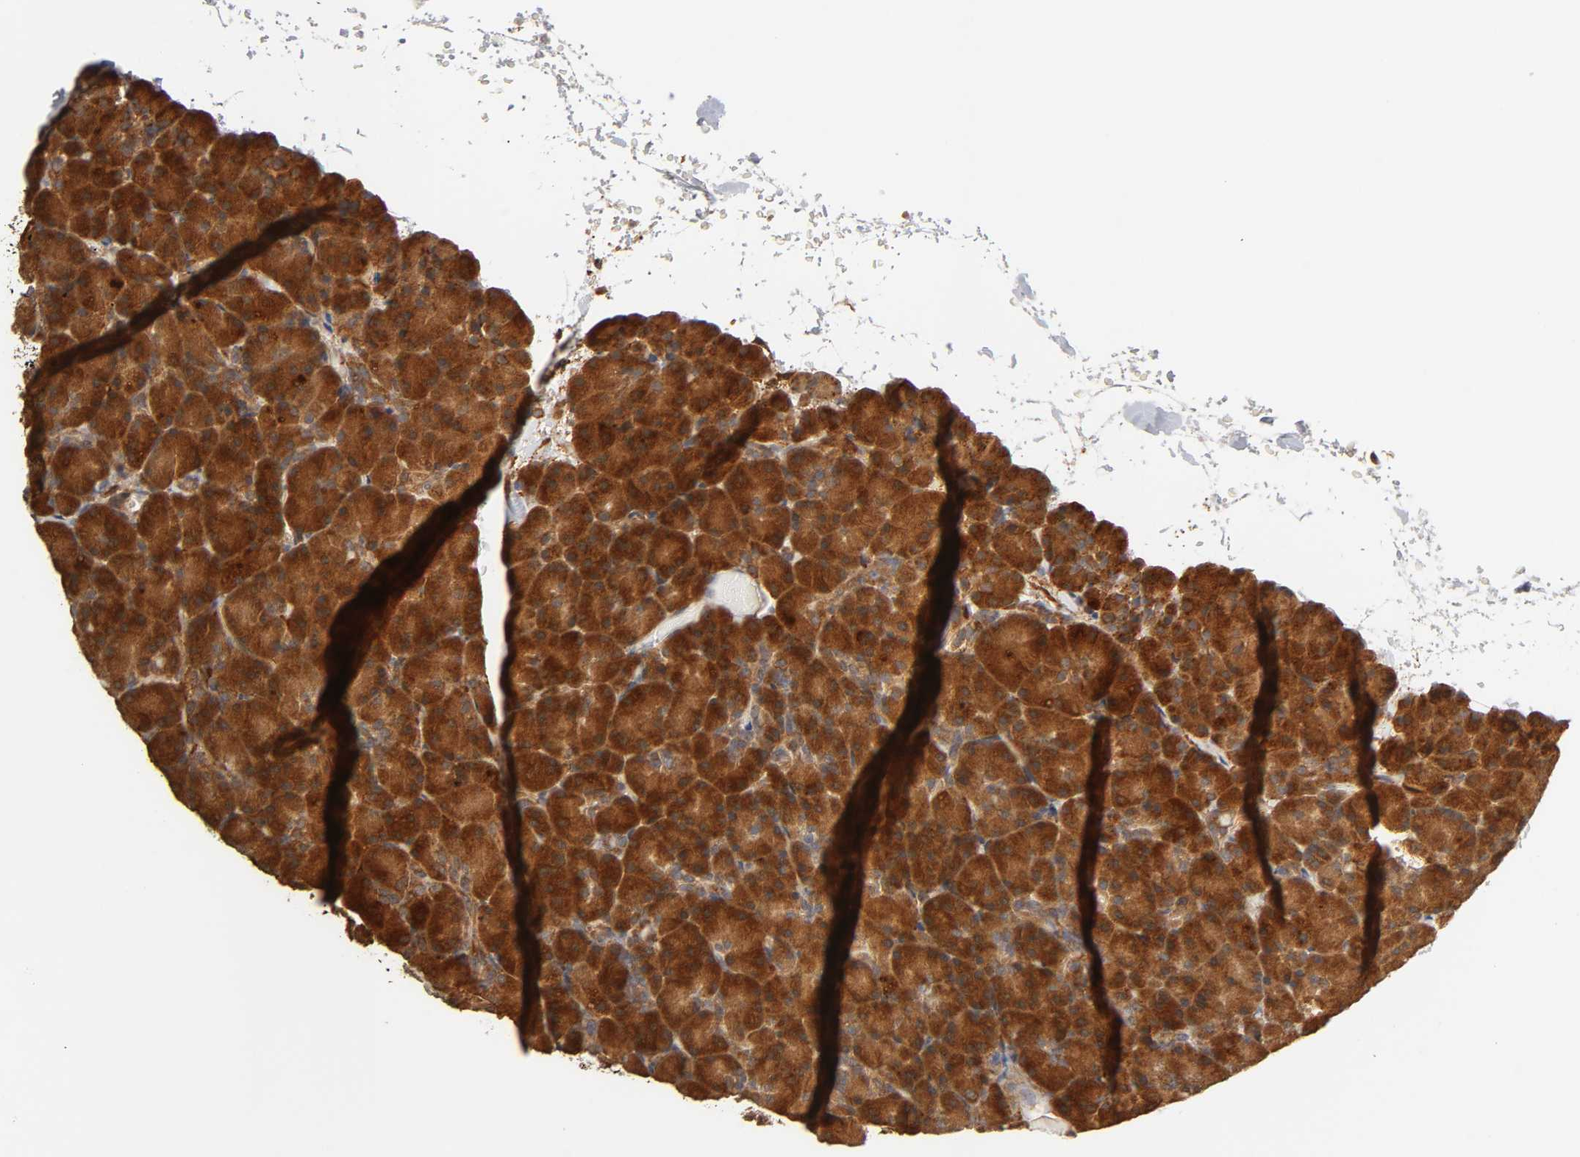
{"staining": {"intensity": "strong", "quantity": ">75%", "location": "cytoplasmic/membranous"}, "tissue": "pancreas", "cell_type": "Exocrine glandular cells", "image_type": "normal", "snomed": [{"axis": "morphology", "description": "Normal tissue, NOS"}, {"axis": "topography", "description": "Pancreas"}], "caption": "Immunohistochemistry (IHC) of unremarkable pancreas demonstrates high levels of strong cytoplasmic/membranous expression in about >75% of exocrine glandular cells.", "gene": "ISG15", "patient": {"sex": "female", "age": 43}}